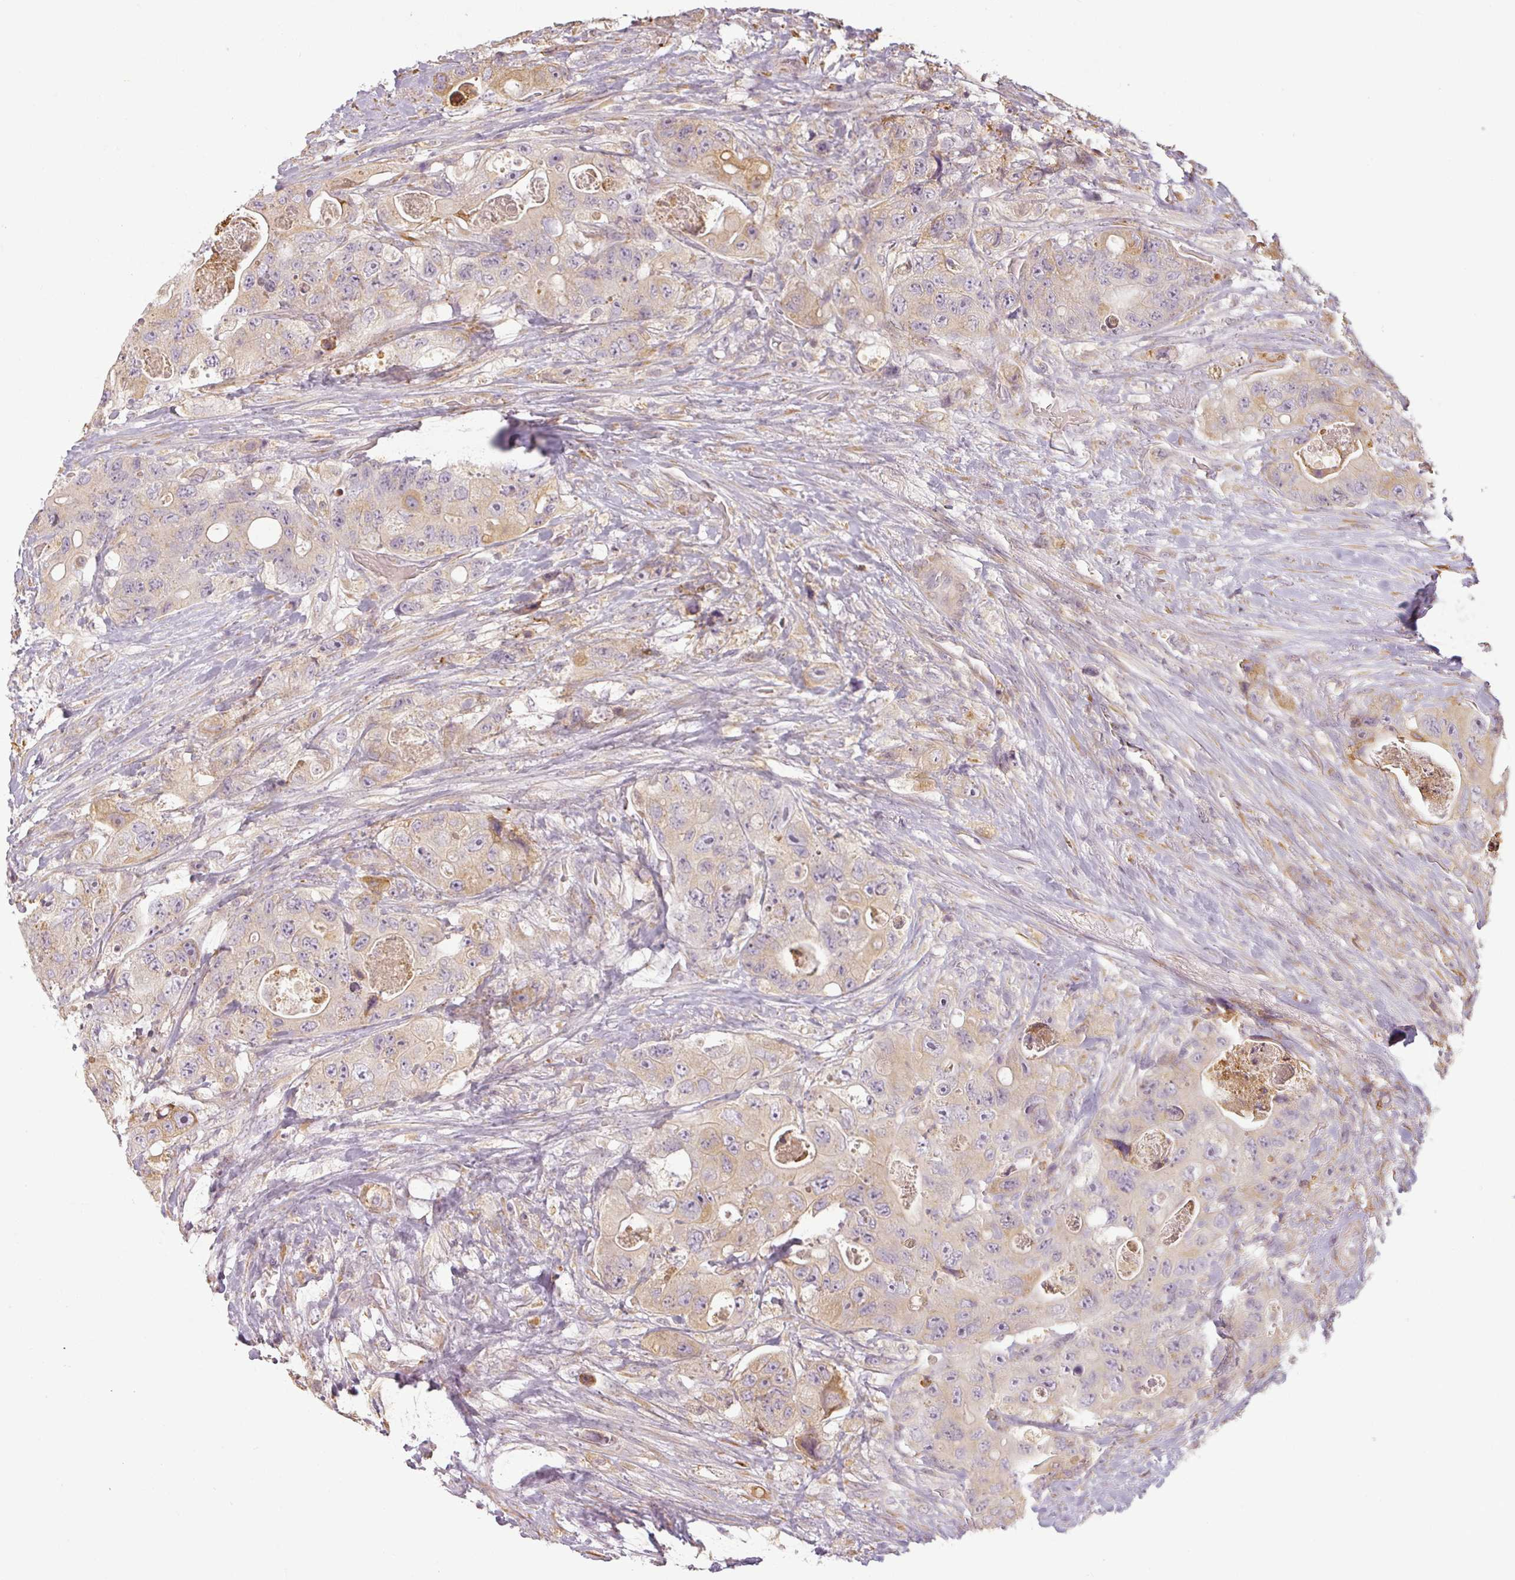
{"staining": {"intensity": "weak", "quantity": "25%-75%", "location": "cytoplasmic/membranous"}, "tissue": "colorectal cancer", "cell_type": "Tumor cells", "image_type": "cancer", "snomed": [{"axis": "morphology", "description": "Adenocarcinoma, NOS"}, {"axis": "topography", "description": "Colon"}], "caption": "Human colorectal adenocarcinoma stained for a protein (brown) displays weak cytoplasmic/membranous positive expression in approximately 25%-75% of tumor cells.", "gene": "CCDC144A", "patient": {"sex": "female", "age": 46}}